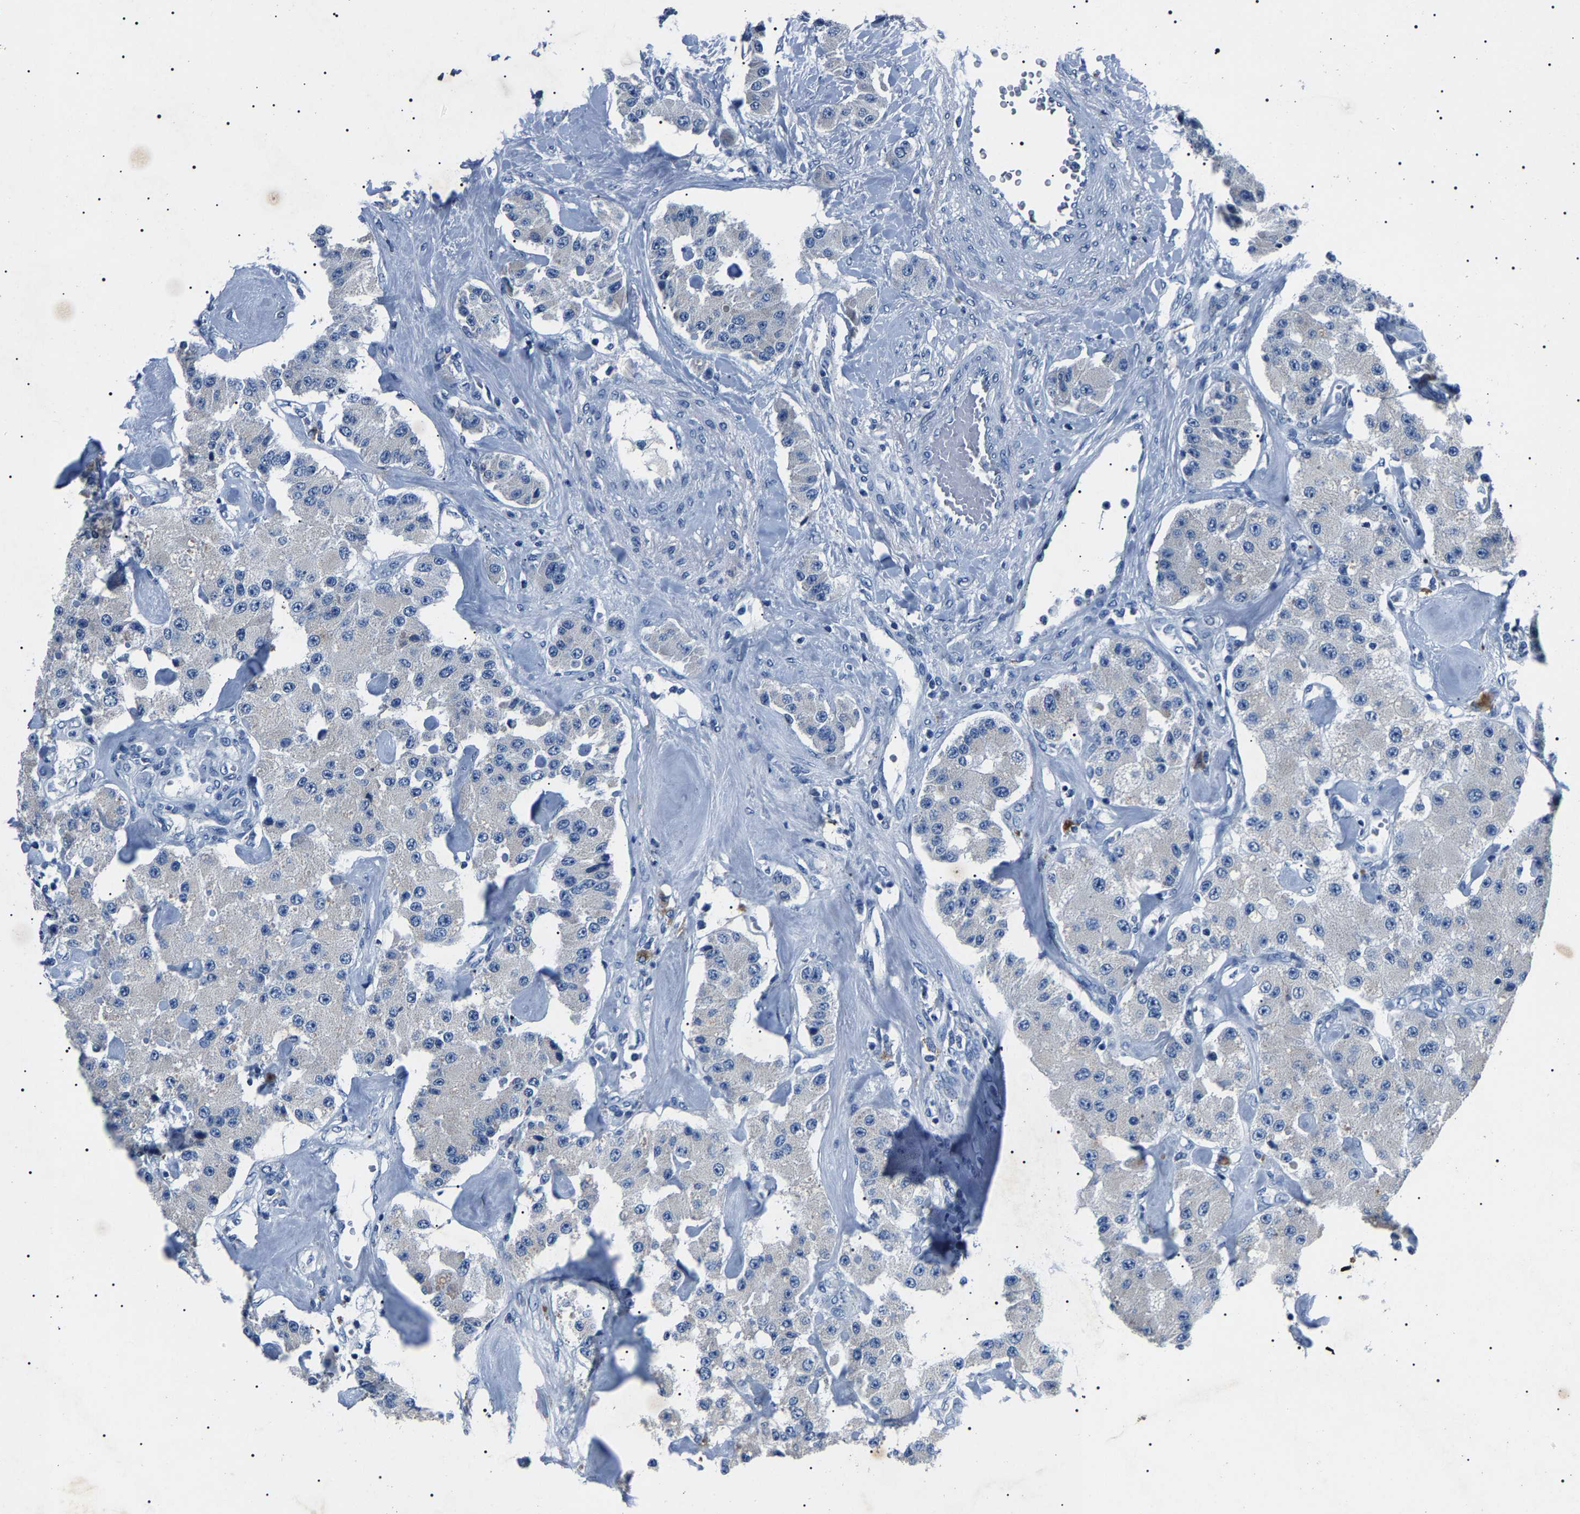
{"staining": {"intensity": "negative", "quantity": "none", "location": "none"}, "tissue": "carcinoid", "cell_type": "Tumor cells", "image_type": "cancer", "snomed": [{"axis": "morphology", "description": "Carcinoid, malignant, NOS"}, {"axis": "topography", "description": "Pancreas"}], "caption": "Carcinoid was stained to show a protein in brown. There is no significant staining in tumor cells.", "gene": "KLK15", "patient": {"sex": "male", "age": 41}}